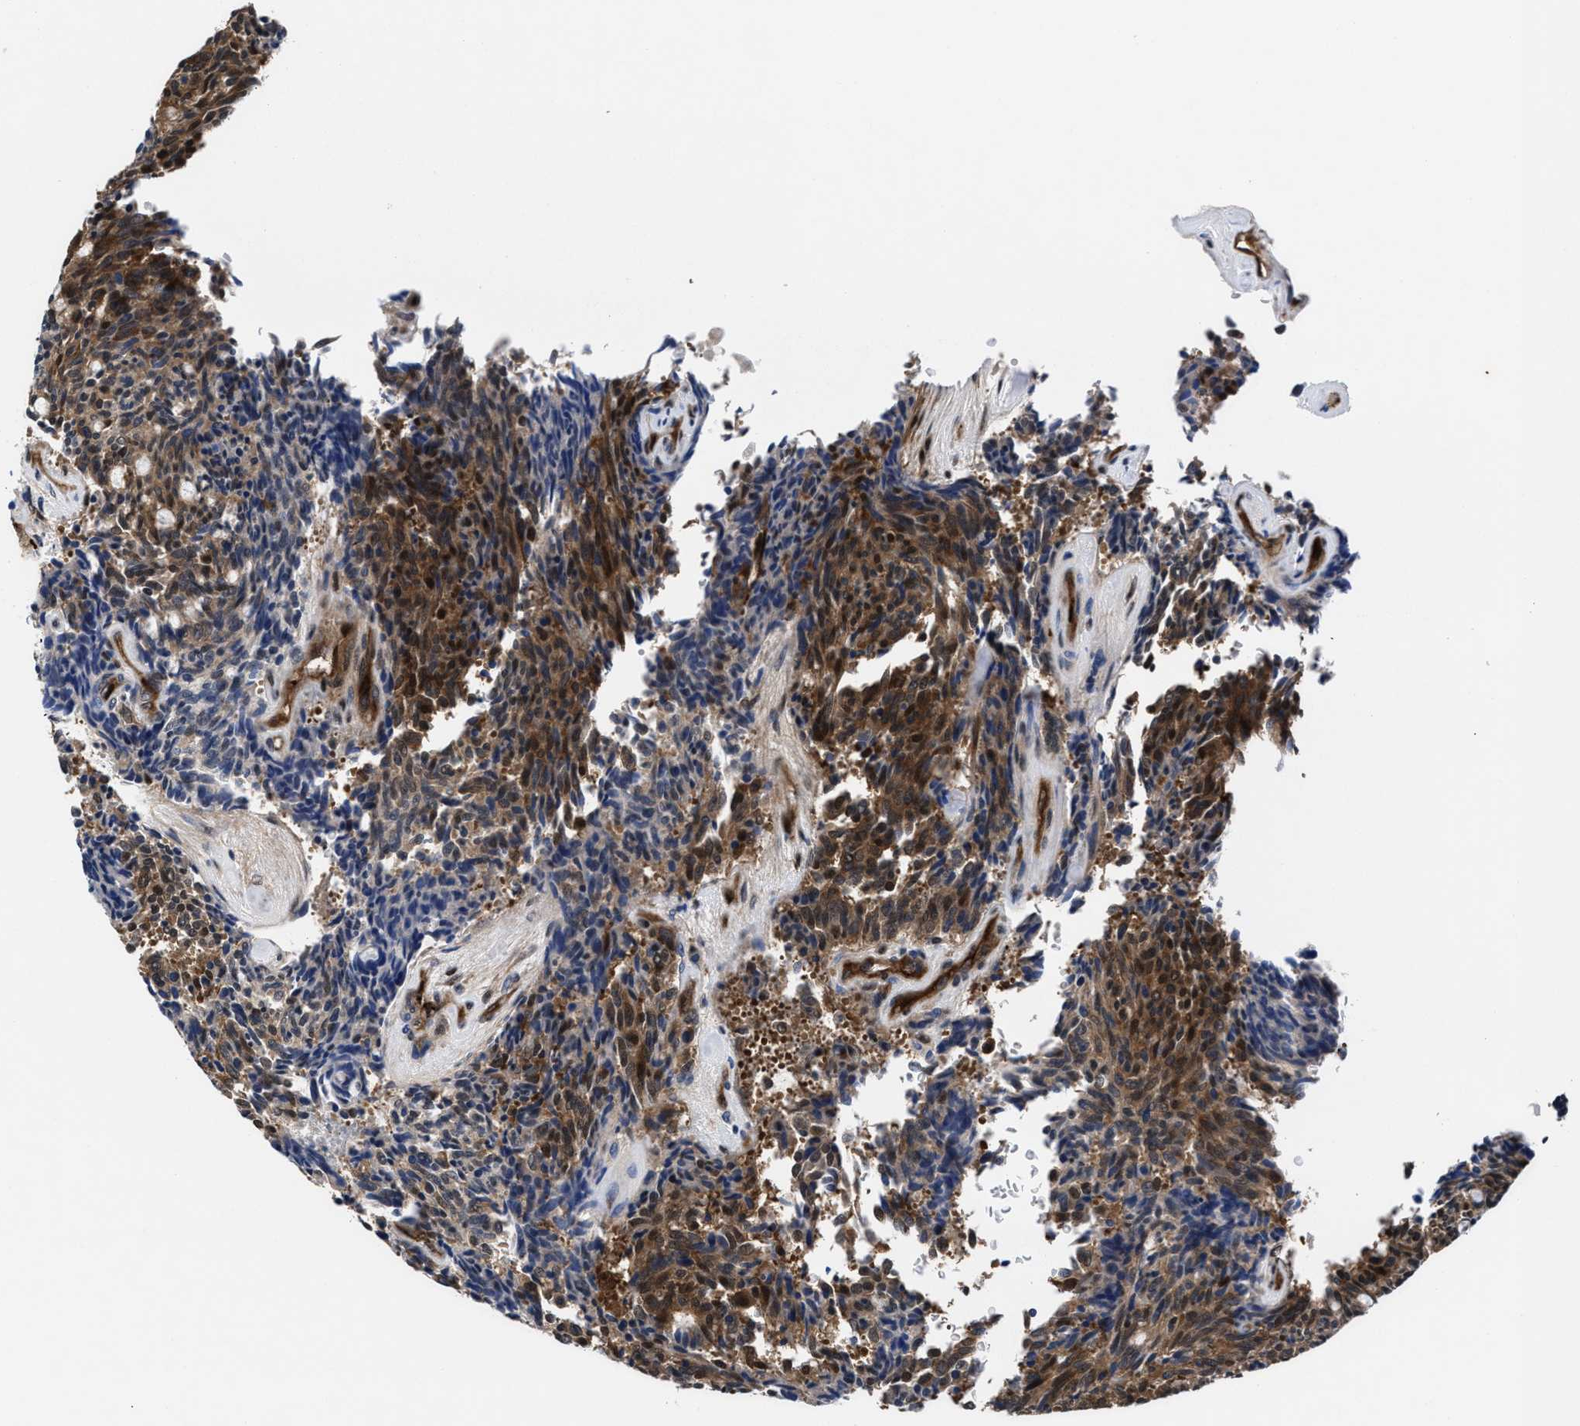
{"staining": {"intensity": "moderate", "quantity": ">75%", "location": "cytoplasmic/membranous,nuclear"}, "tissue": "carcinoid", "cell_type": "Tumor cells", "image_type": "cancer", "snomed": [{"axis": "morphology", "description": "Carcinoid, malignant, NOS"}, {"axis": "topography", "description": "Pancreas"}], "caption": "Immunohistochemistry of carcinoid displays medium levels of moderate cytoplasmic/membranous and nuclear positivity in approximately >75% of tumor cells.", "gene": "ACLY", "patient": {"sex": "female", "age": 54}}